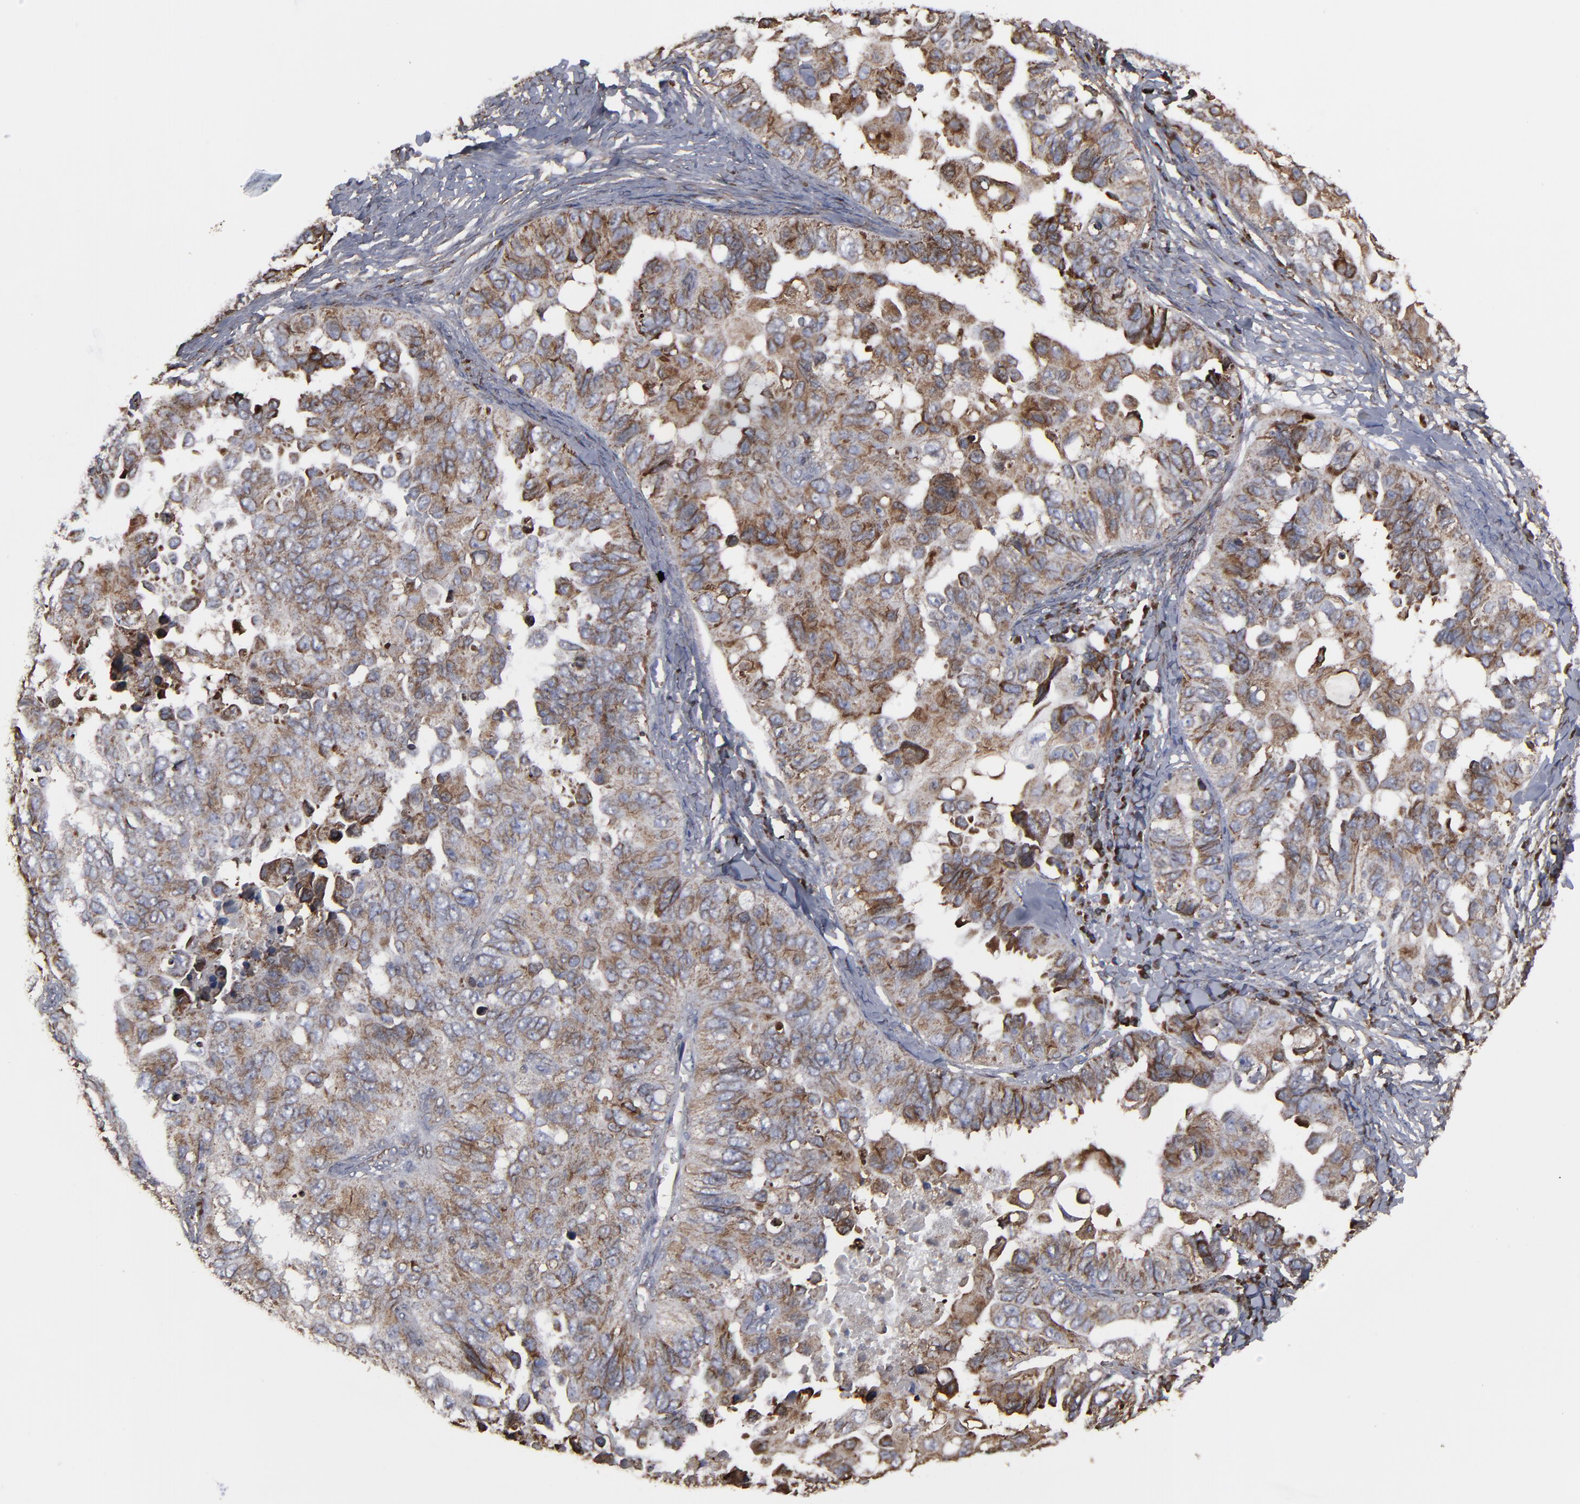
{"staining": {"intensity": "moderate", "quantity": ">75%", "location": "cytoplasmic/membranous"}, "tissue": "ovarian cancer", "cell_type": "Tumor cells", "image_type": "cancer", "snomed": [{"axis": "morphology", "description": "Cystadenocarcinoma, serous, NOS"}, {"axis": "topography", "description": "Ovary"}], "caption": "High-power microscopy captured an IHC histopathology image of serous cystadenocarcinoma (ovarian), revealing moderate cytoplasmic/membranous positivity in approximately >75% of tumor cells.", "gene": "CNIH1", "patient": {"sex": "female", "age": 82}}